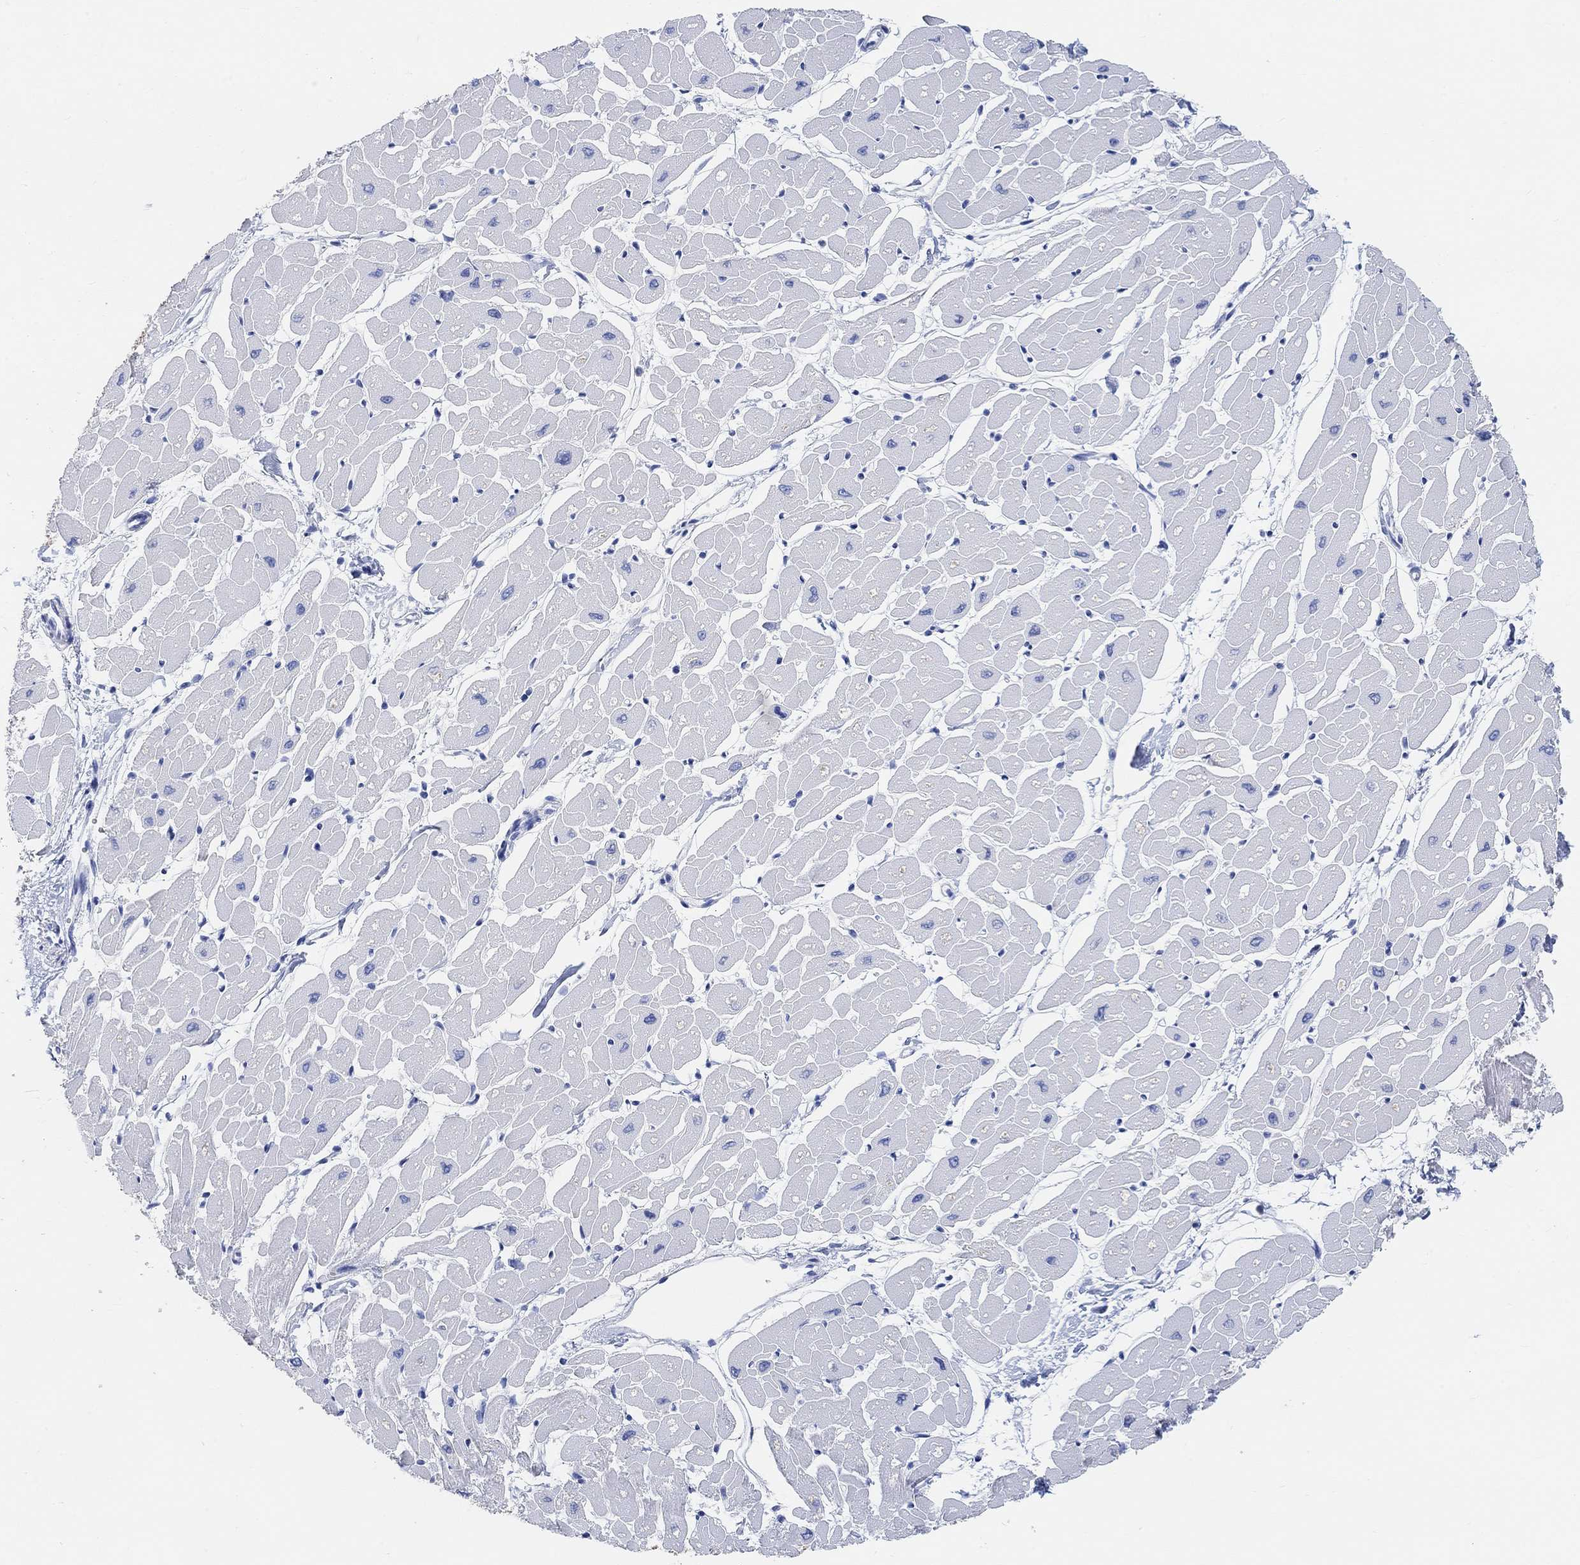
{"staining": {"intensity": "negative", "quantity": "none", "location": "none"}, "tissue": "heart muscle", "cell_type": "Cardiomyocytes", "image_type": "normal", "snomed": [{"axis": "morphology", "description": "Normal tissue, NOS"}, {"axis": "topography", "description": "Heart"}], "caption": "This is an immunohistochemistry photomicrograph of normal human heart muscle. There is no staining in cardiomyocytes.", "gene": "ENO4", "patient": {"sex": "male", "age": 57}}